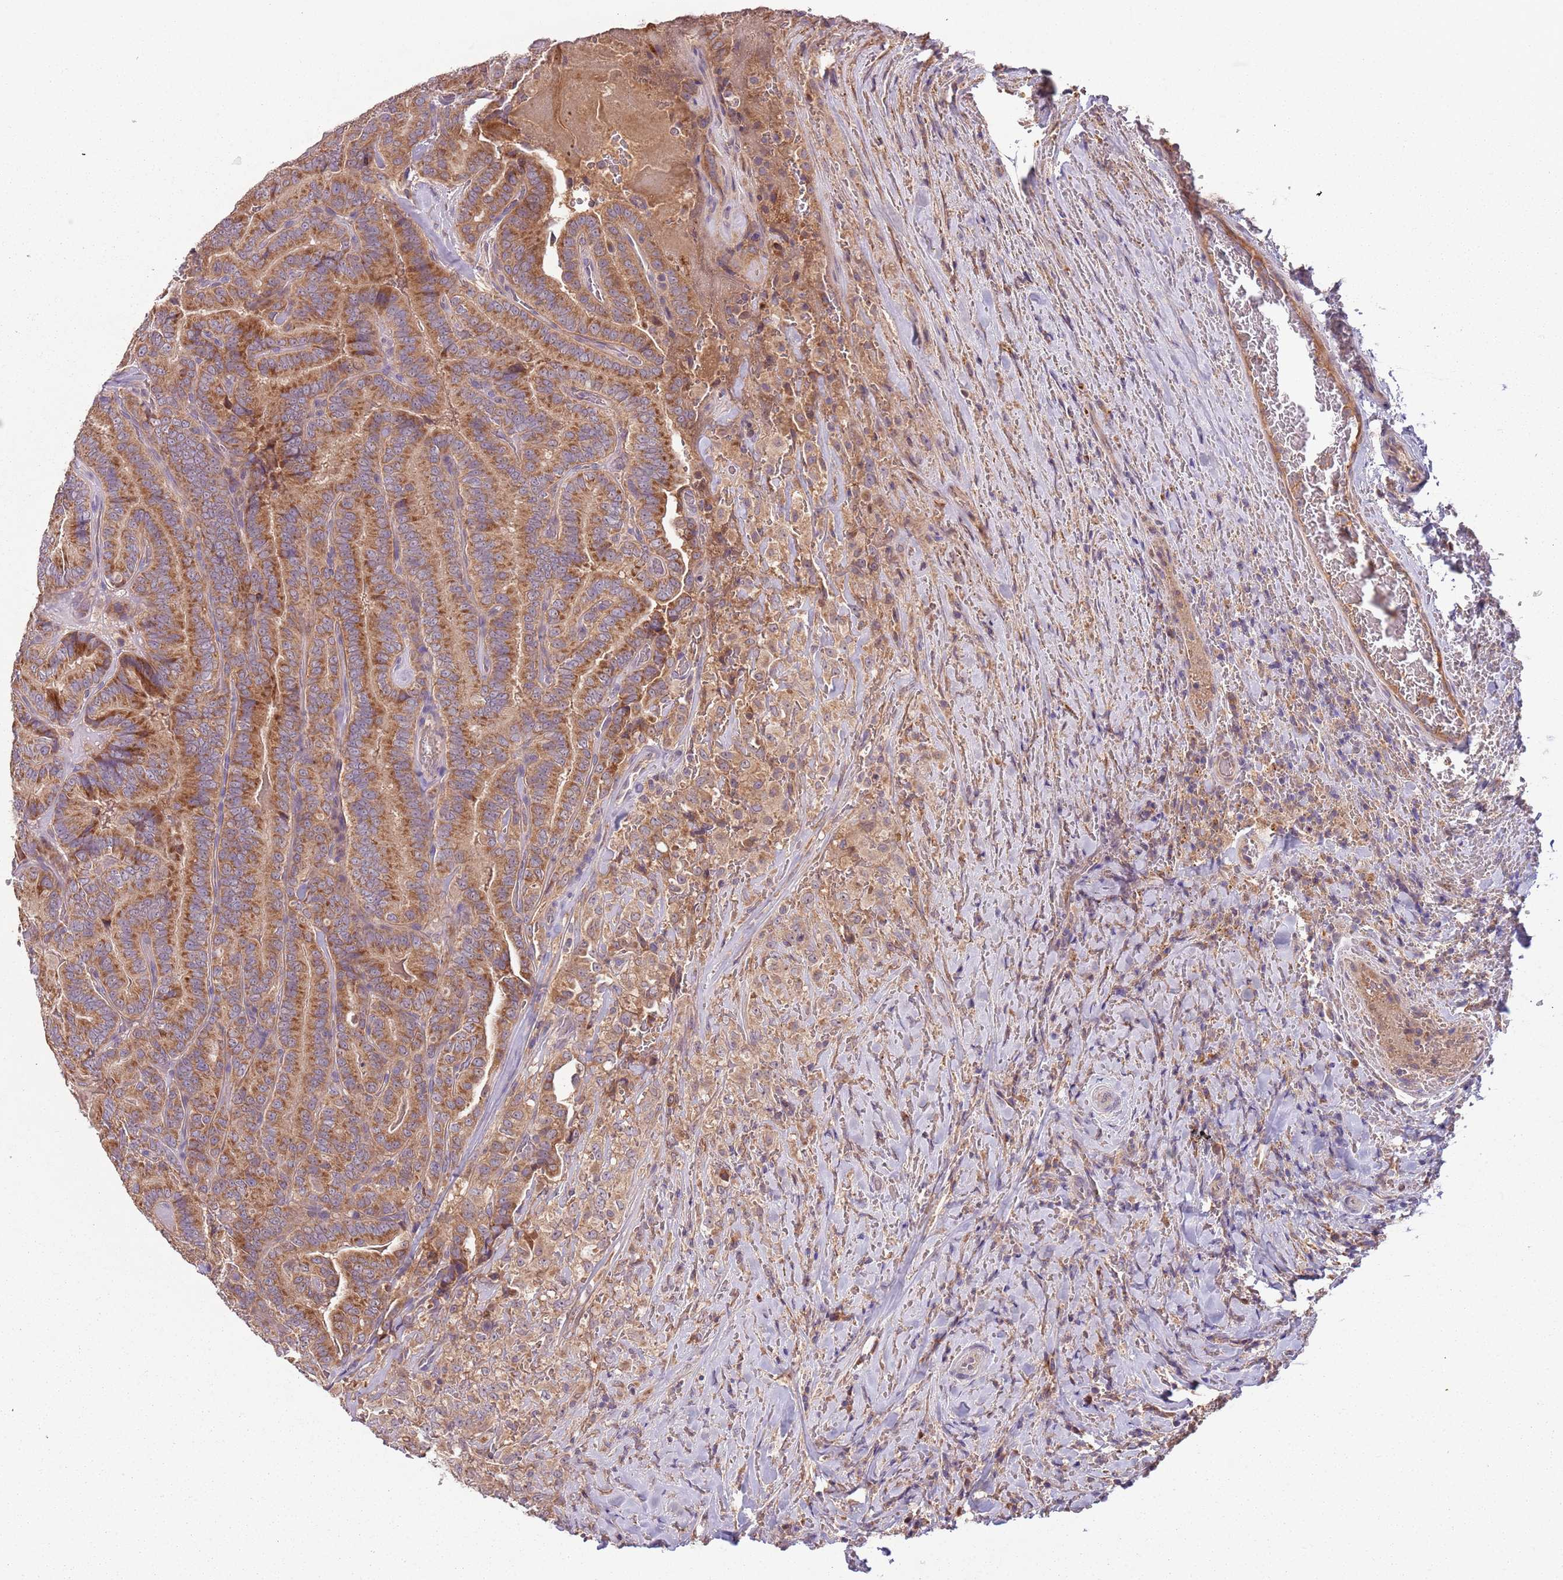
{"staining": {"intensity": "moderate", "quantity": ">75%", "location": "cytoplasmic/membranous"}, "tissue": "thyroid cancer", "cell_type": "Tumor cells", "image_type": "cancer", "snomed": [{"axis": "morphology", "description": "Papillary adenocarcinoma, NOS"}, {"axis": "topography", "description": "Thyroid gland"}], "caption": "Immunohistochemistry photomicrograph of neoplastic tissue: thyroid cancer stained using immunohistochemistry demonstrates medium levels of moderate protein expression localized specifically in the cytoplasmic/membranous of tumor cells, appearing as a cytoplasmic/membranous brown color.", "gene": "FECH", "patient": {"sex": "male", "age": 61}}